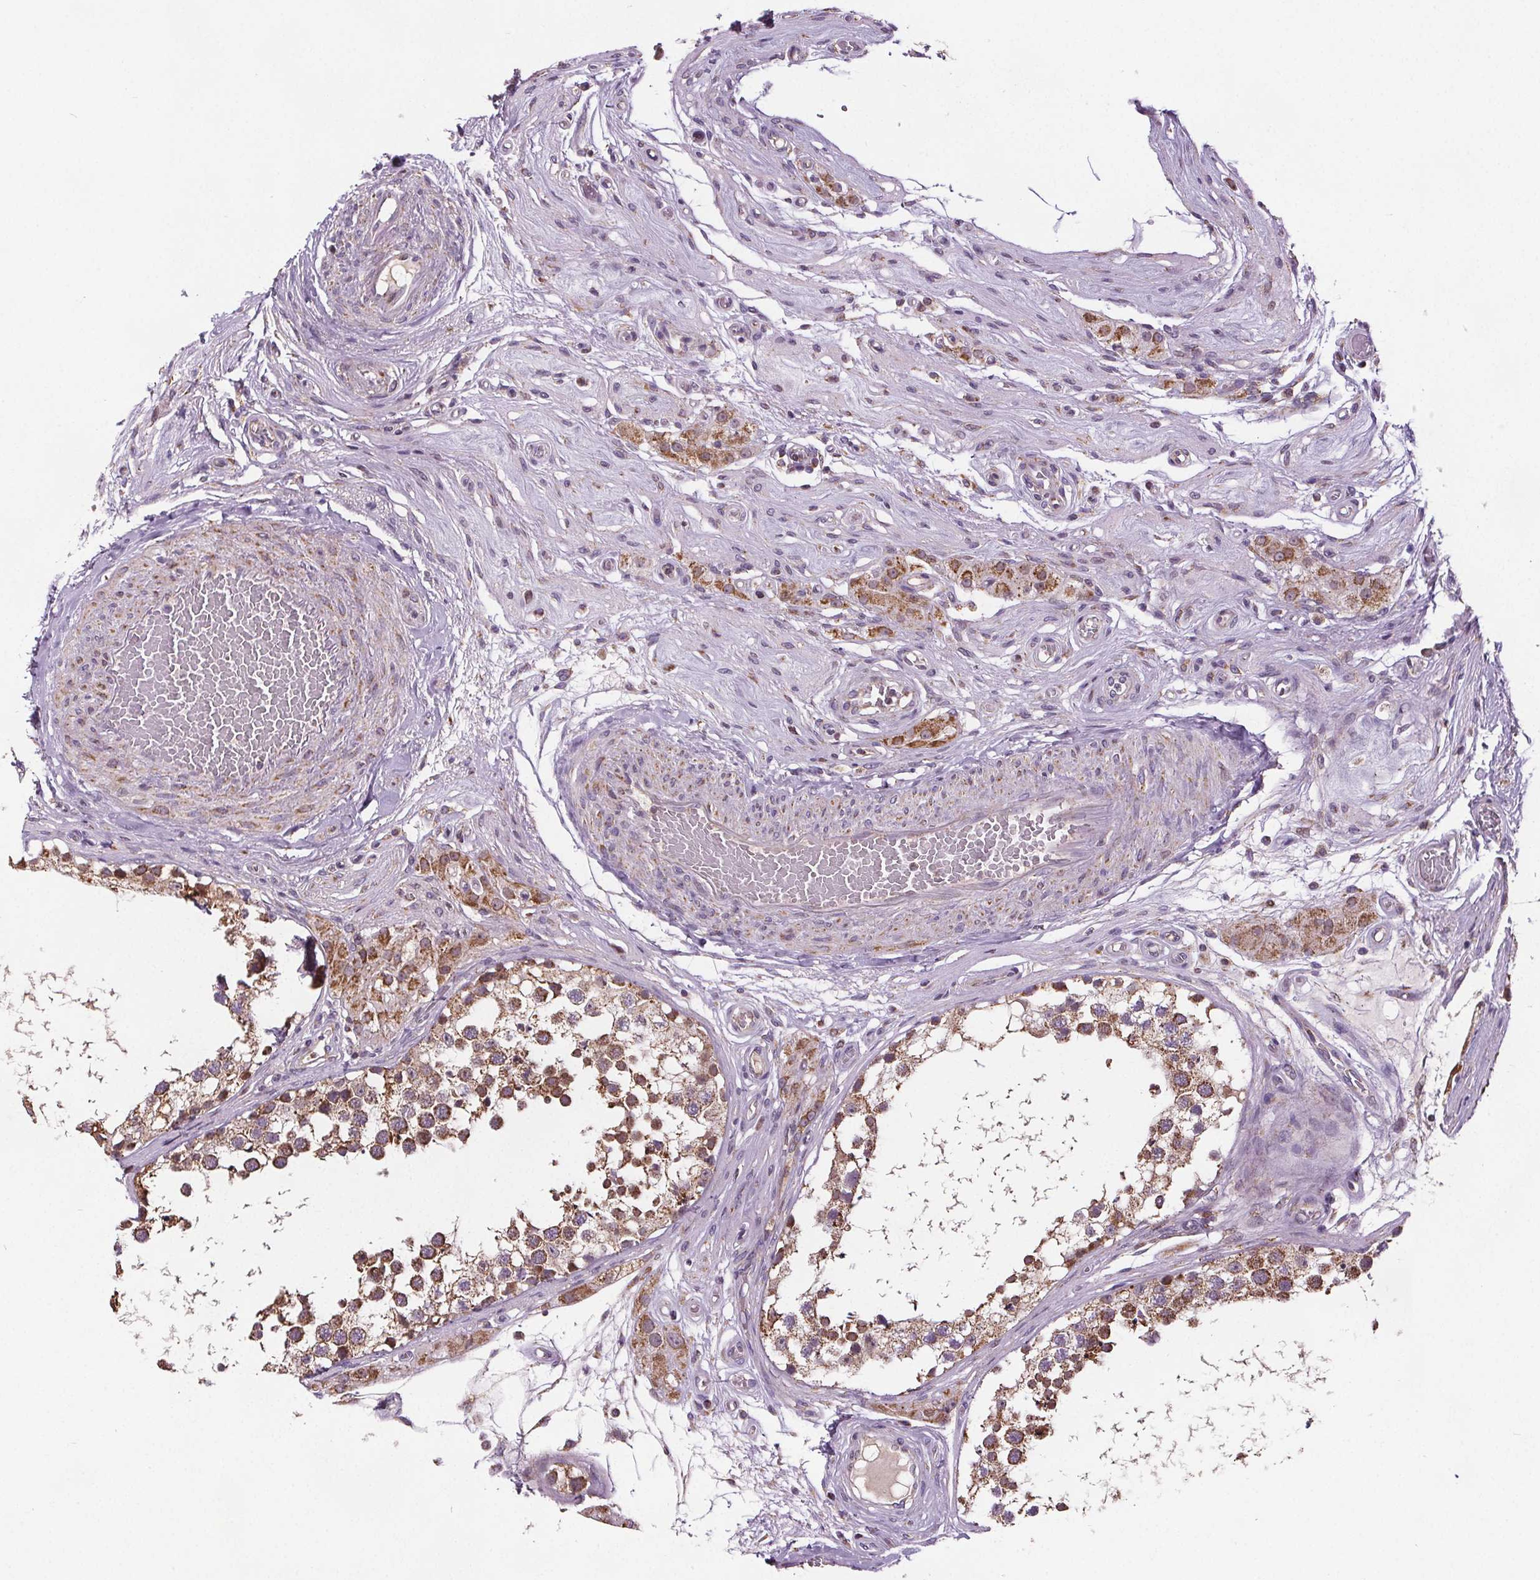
{"staining": {"intensity": "strong", "quantity": ">75%", "location": "cytoplasmic/membranous"}, "tissue": "testis", "cell_type": "Cells in seminiferous ducts", "image_type": "normal", "snomed": [{"axis": "morphology", "description": "Normal tissue, NOS"}, {"axis": "morphology", "description": "Seminoma, NOS"}, {"axis": "topography", "description": "Testis"}], "caption": "An immunohistochemistry (IHC) photomicrograph of normal tissue is shown. Protein staining in brown labels strong cytoplasmic/membranous positivity in testis within cells in seminiferous ducts.", "gene": "SUCLA2", "patient": {"sex": "male", "age": 65}}